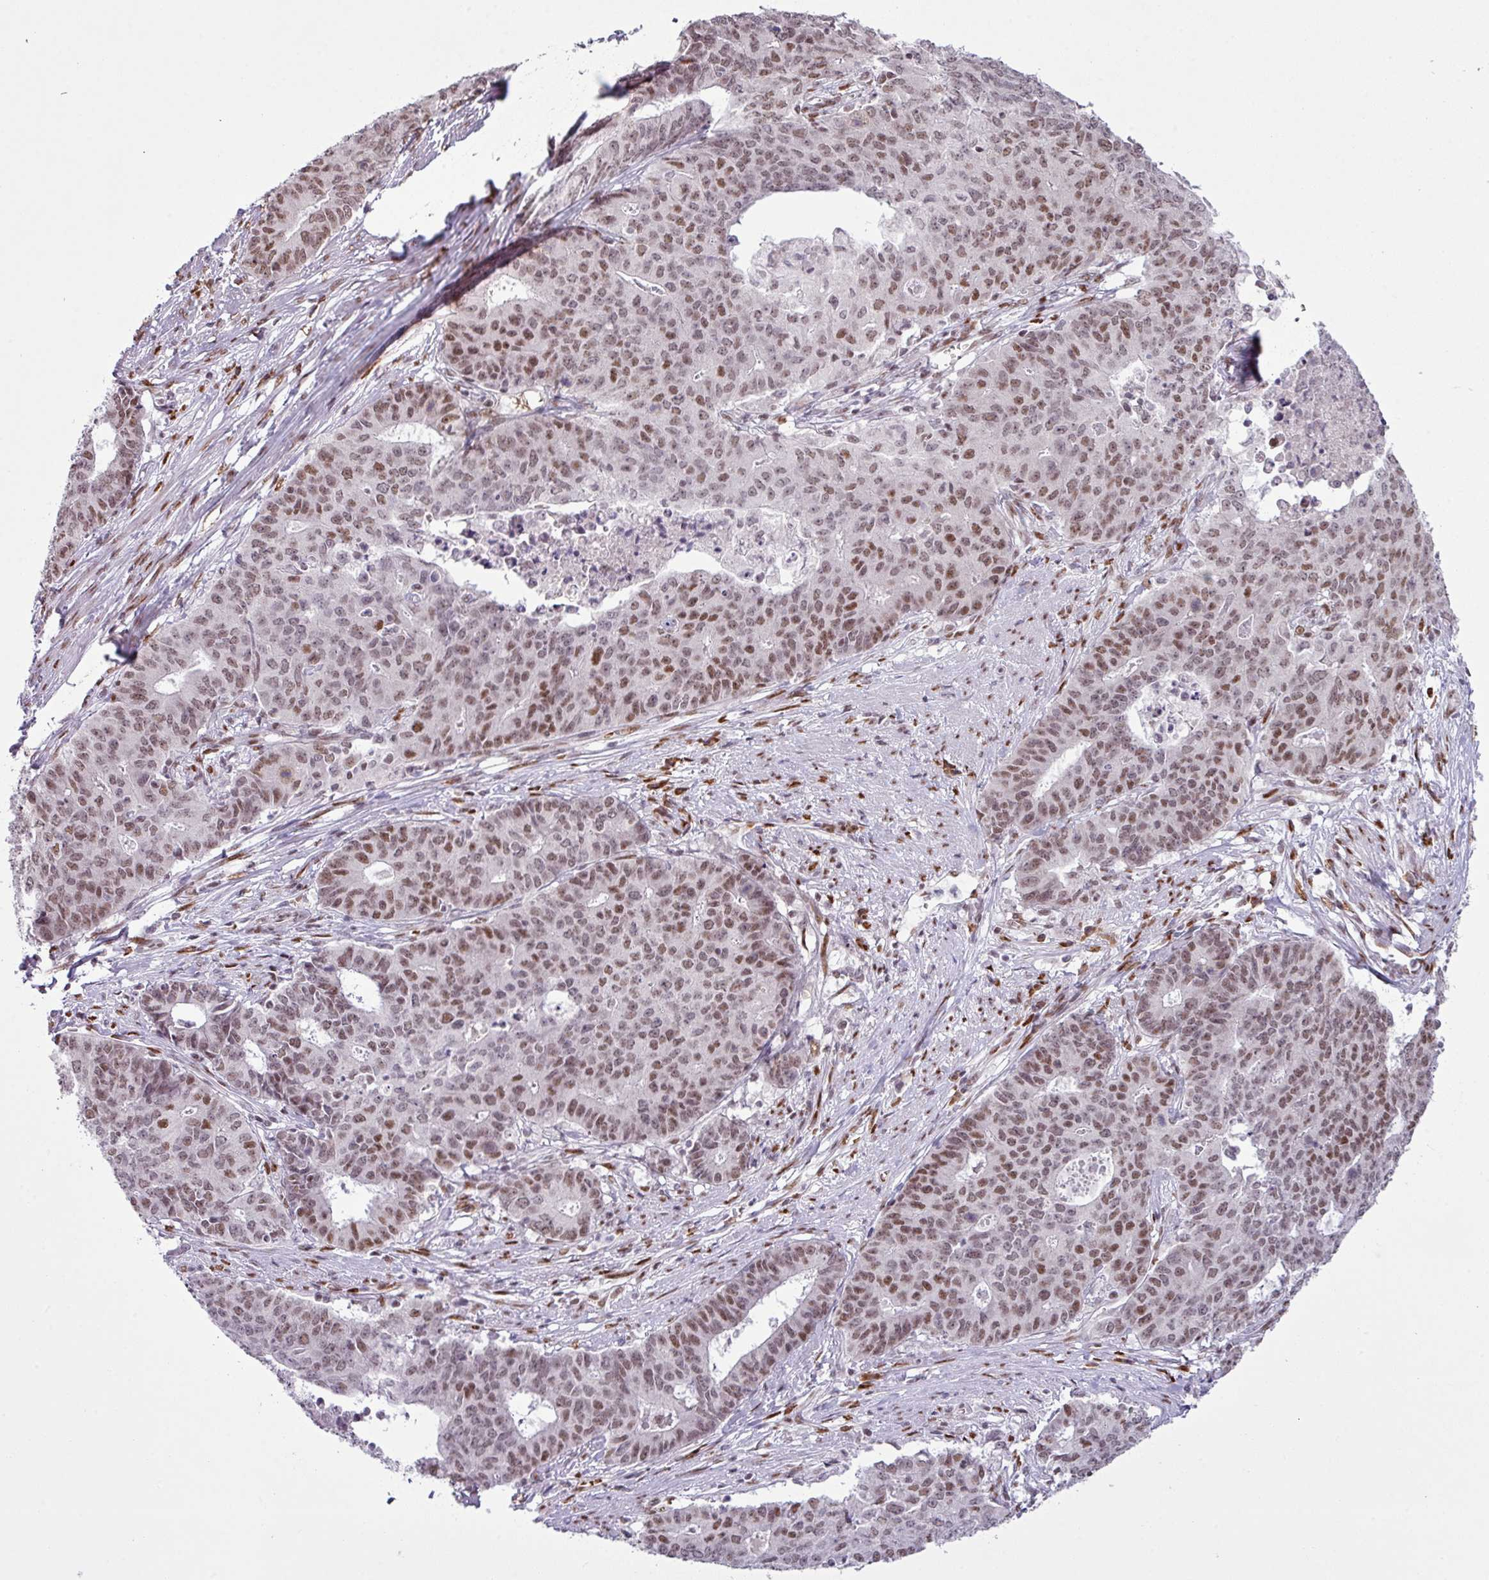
{"staining": {"intensity": "moderate", "quantity": ">75%", "location": "nuclear"}, "tissue": "endometrial cancer", "cell_type": "Tumor cells", "image_type": "cancer", "snomed": [{"axis": "morphology", "description": "Adenocarcinoma, NOS"}, {"axis": "topography", "description": "Endometrium"}], "caption": "High-power microscopy captured an immunohistochemistry (IHC) micrograph of endometrial cancer (adenocarcinoma), revealing moderate nuclear expression in approximately >75% of tumor cells.", "gene": "PRDM5", "patient": {"sex": "female", "age": 59}}